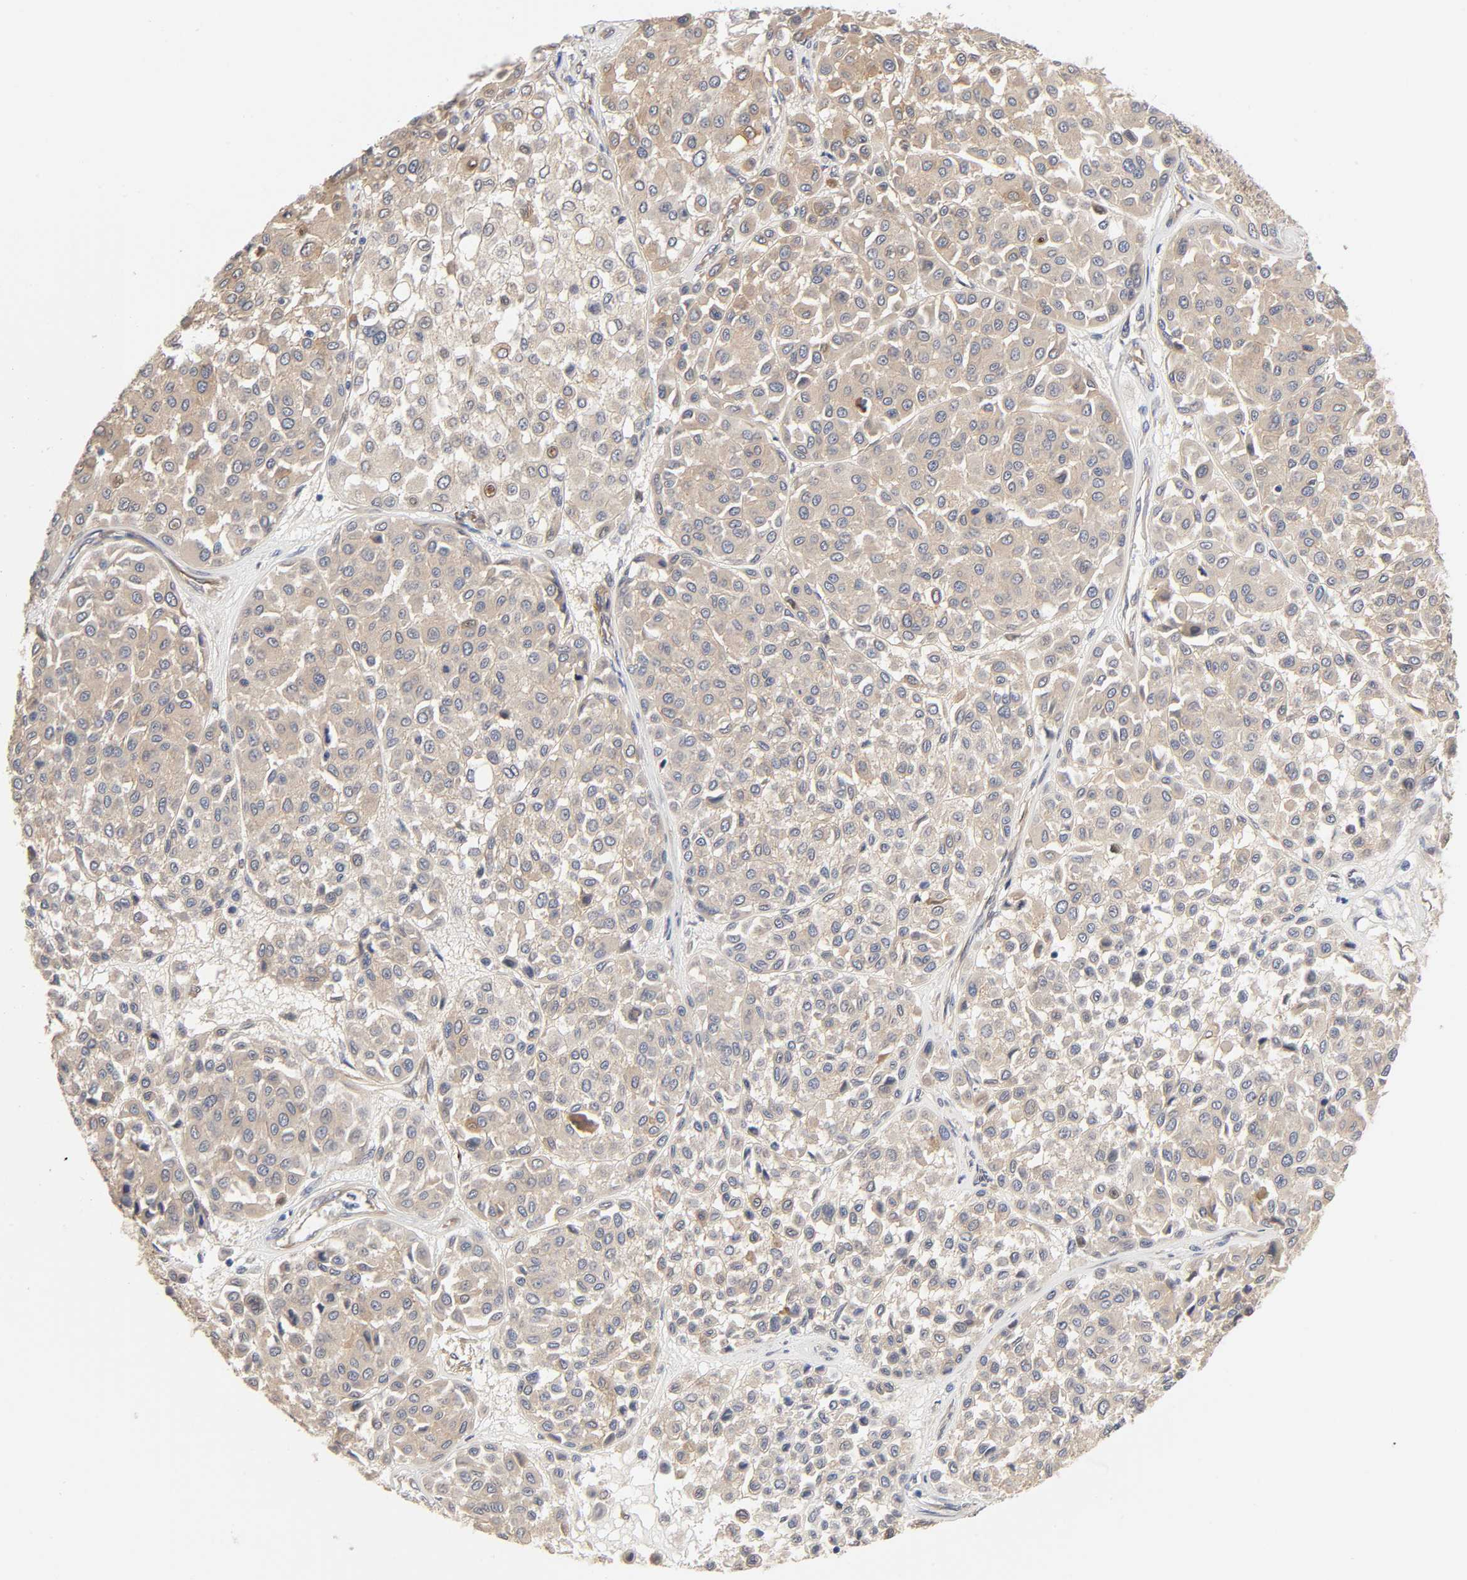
{"staining": {"intensity": "negative", "quantity": "none", "location": "none"}, "tissue": "melanoma", "cell_type": "Tumor cells", "image_type": "cancer", "snomed": [{"axis": "morphology", "description": "Malignant melanoma, Metastatic site"}, {"axis": "topography", "description": "Soft tissue"}], "caption": "The histopathology image reveals no staining of tumor cells in melanoma. Brightfield microscopy of IHC stained with DAB (3,3'-diaminobenzidine) (brown) and hematoxylin (blue), captured at high magnification.", "gene": "RAB13", "patient": {"sex": "male", "age": 41}}